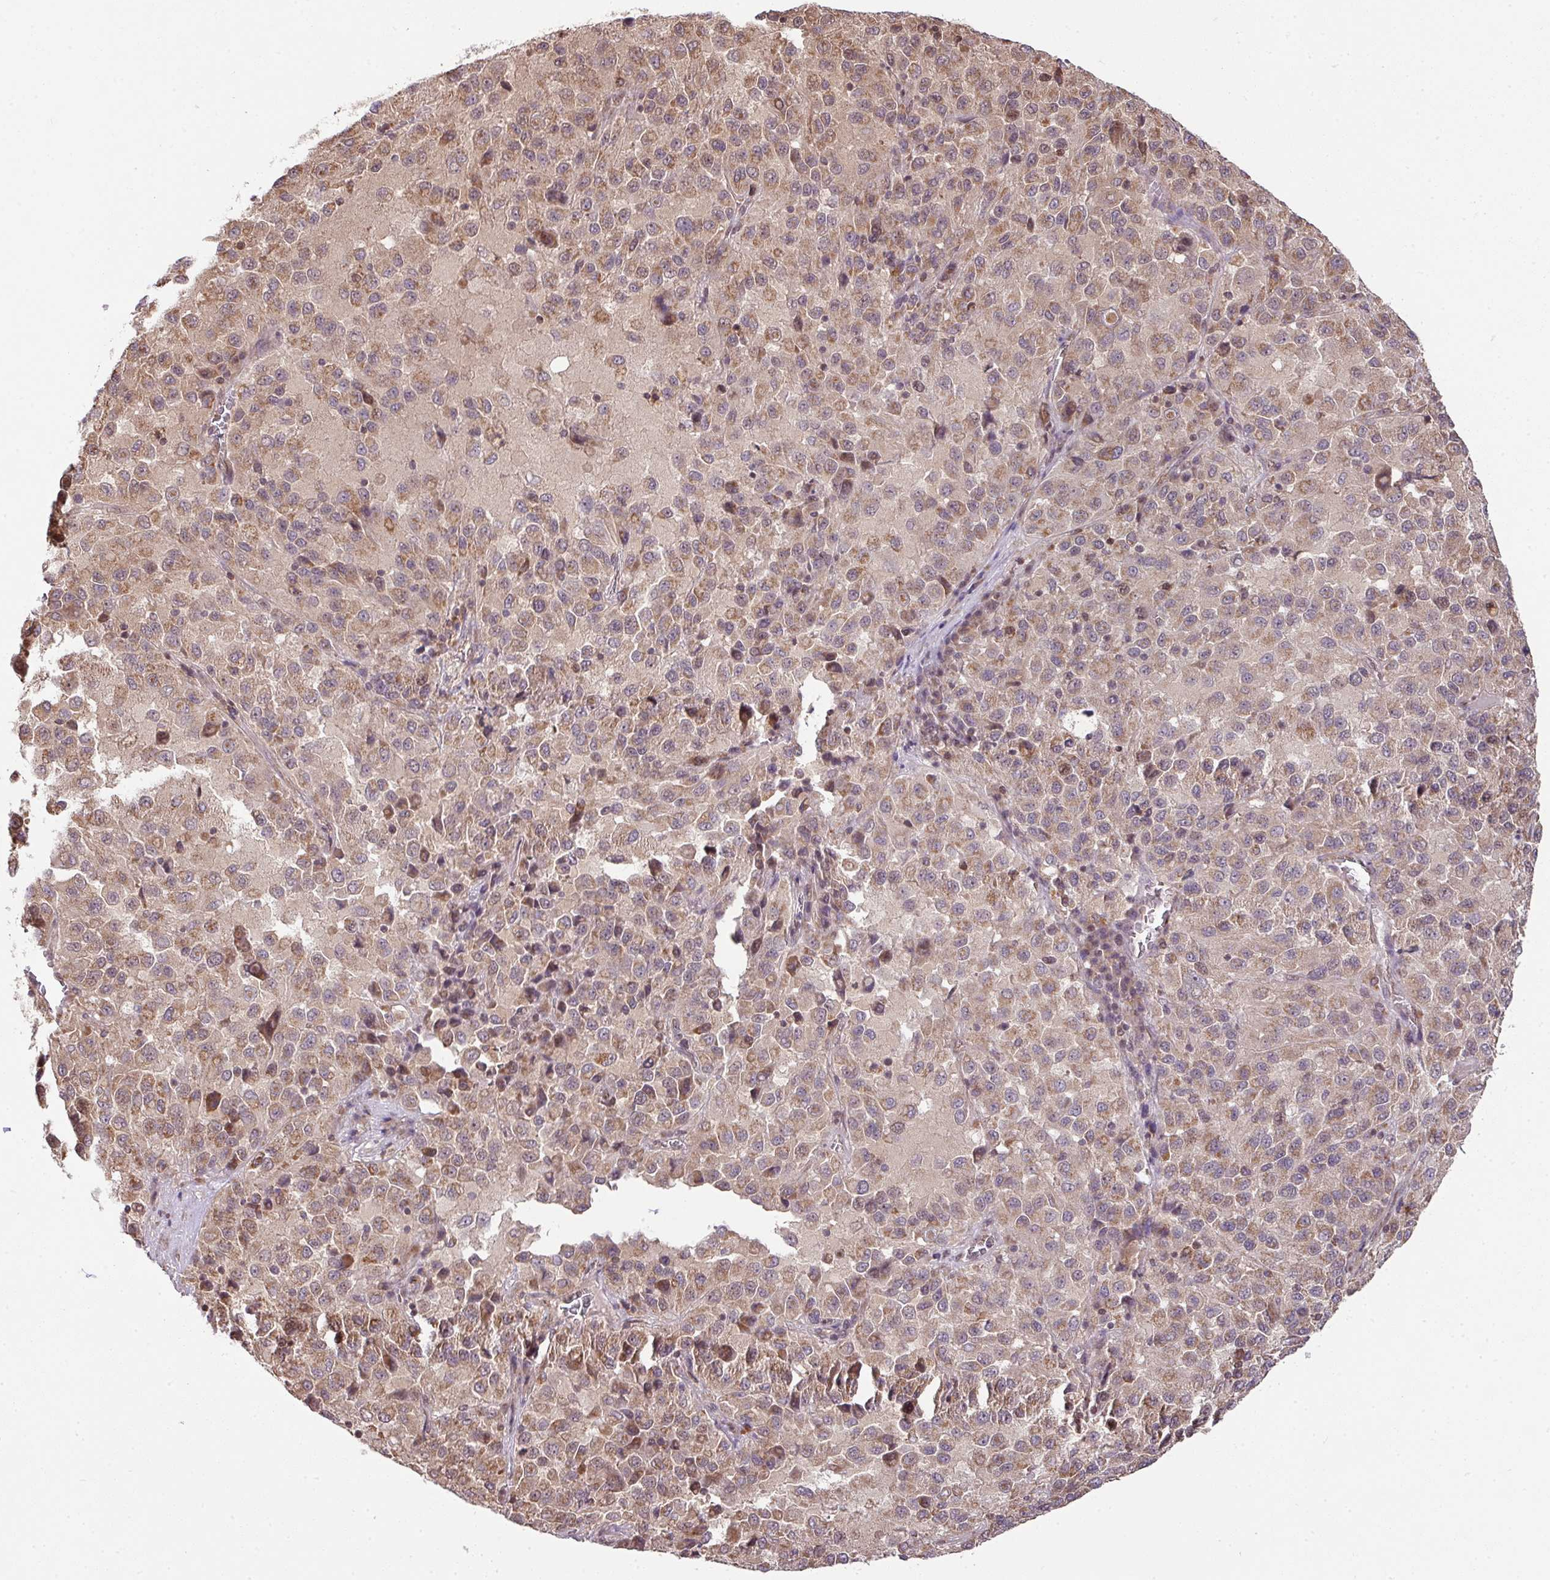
{"staining": {"intensity": "moderate", "quantity": ">75%", "location": "cytoplasmic/membranous"}, "tissue": "melanoma", "cell_type": "Tumor cells", "image_type": "cancer", "snomed": [{"axis": "morphology", "description": "Malignant melanoma, Metastatic site"}, {"axis": "topography", "description": "Lung"}], "caption": "A brown stain highlights moderate cytoplasmic/membranous positivity of a protein in melanoma tumor cells.", "gene": "PLK1", "patient": {"sex": "male", "age": 64}}